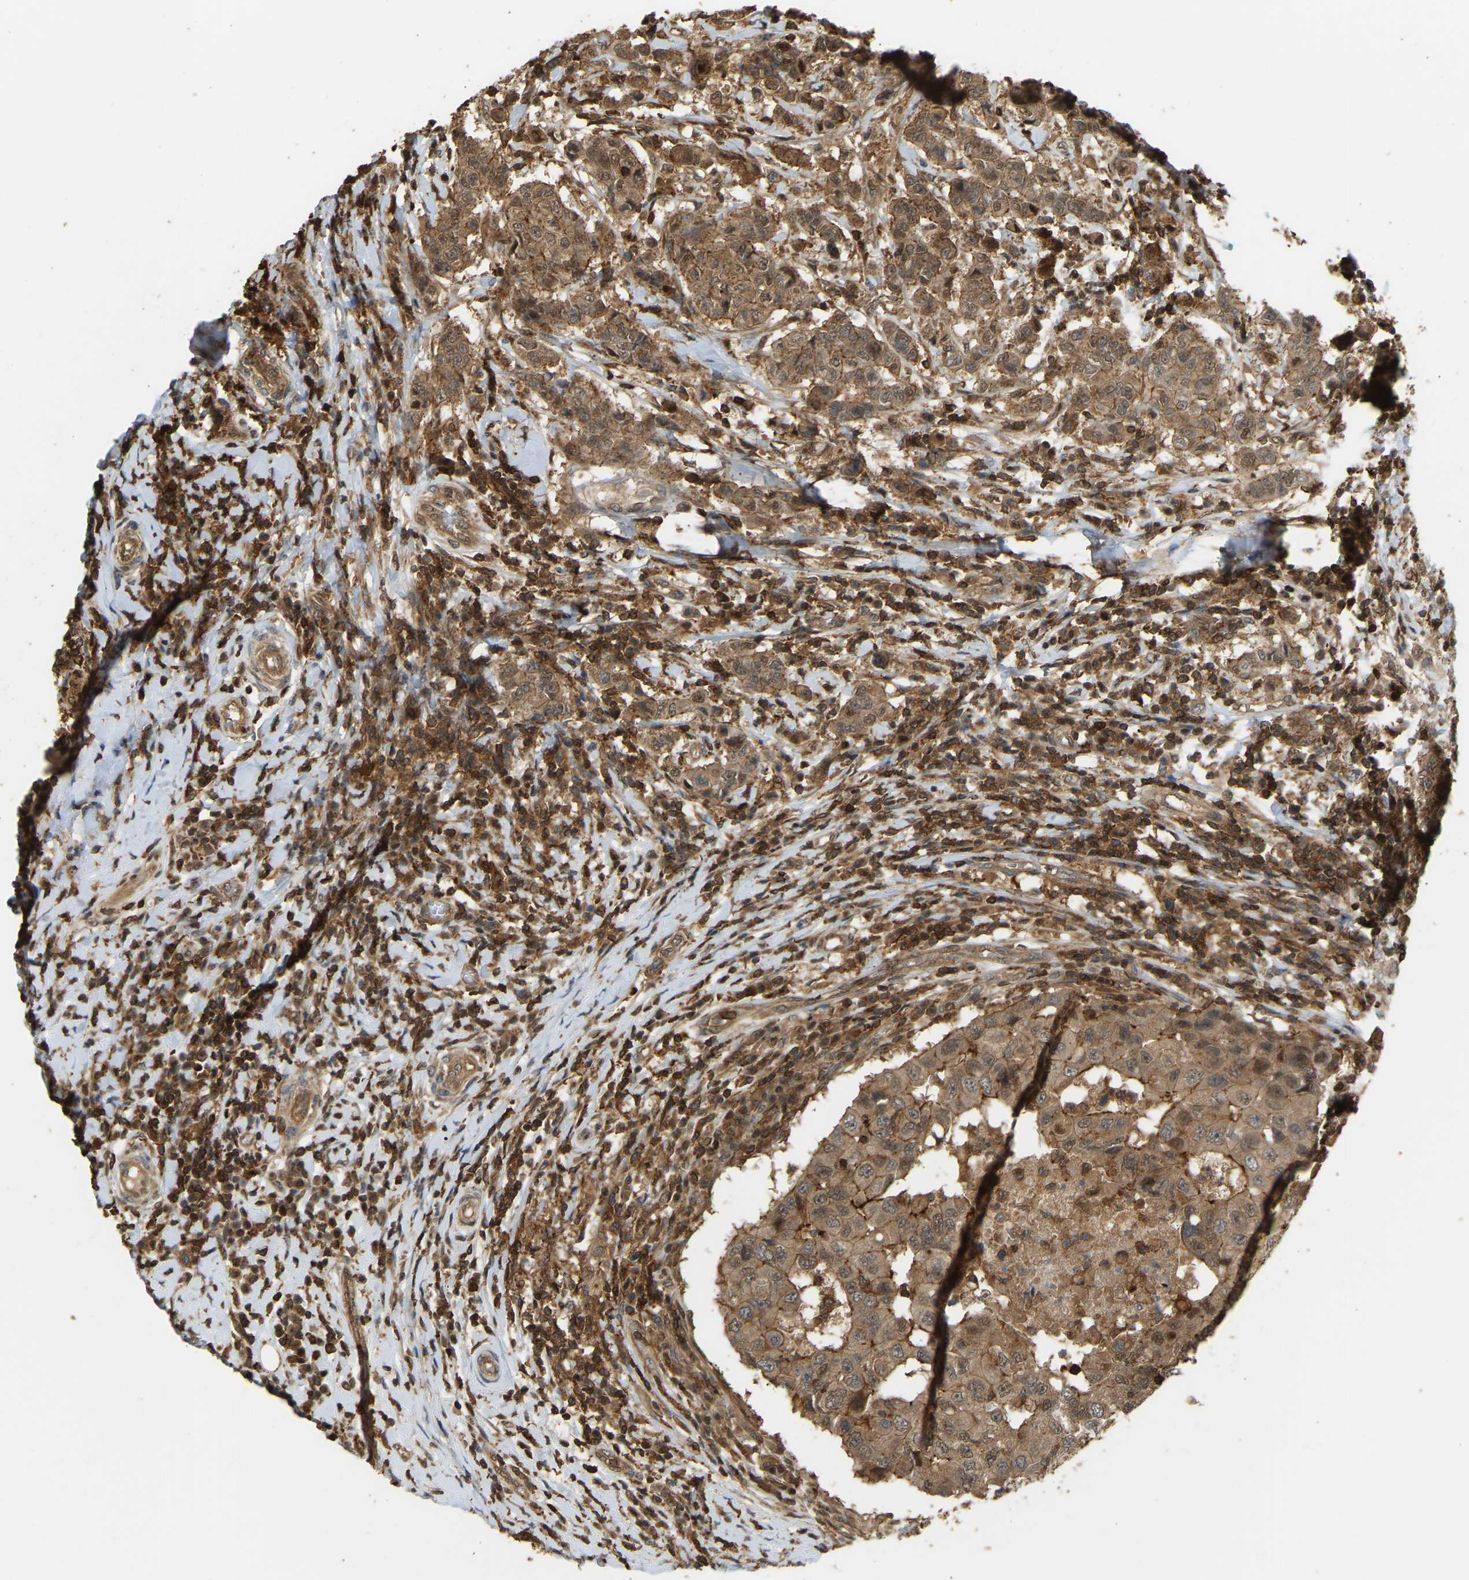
{"staining": {"intensity": "moderate", "quantity": ">75%", "location": "cytoplasmic/membranous"}, "tissue": "breast cancer", "cell_type": "Tumor cells", "image_type": "cancer", "snomed": [{"axis": "morphology", "description": "Duct carcinoma"}, {"axis": "topography", "description": "Breast"}], "caption": "Immunohistochemistry histopathology image of human breast intraductal carcinoma stained for a protein (brown), which displays medium levels of moderate cytoplasmic/membranous expression in approximately >75% of tumor cells.", "gene": "GOPC", "patient": {"sex": "female", "age": 27}}